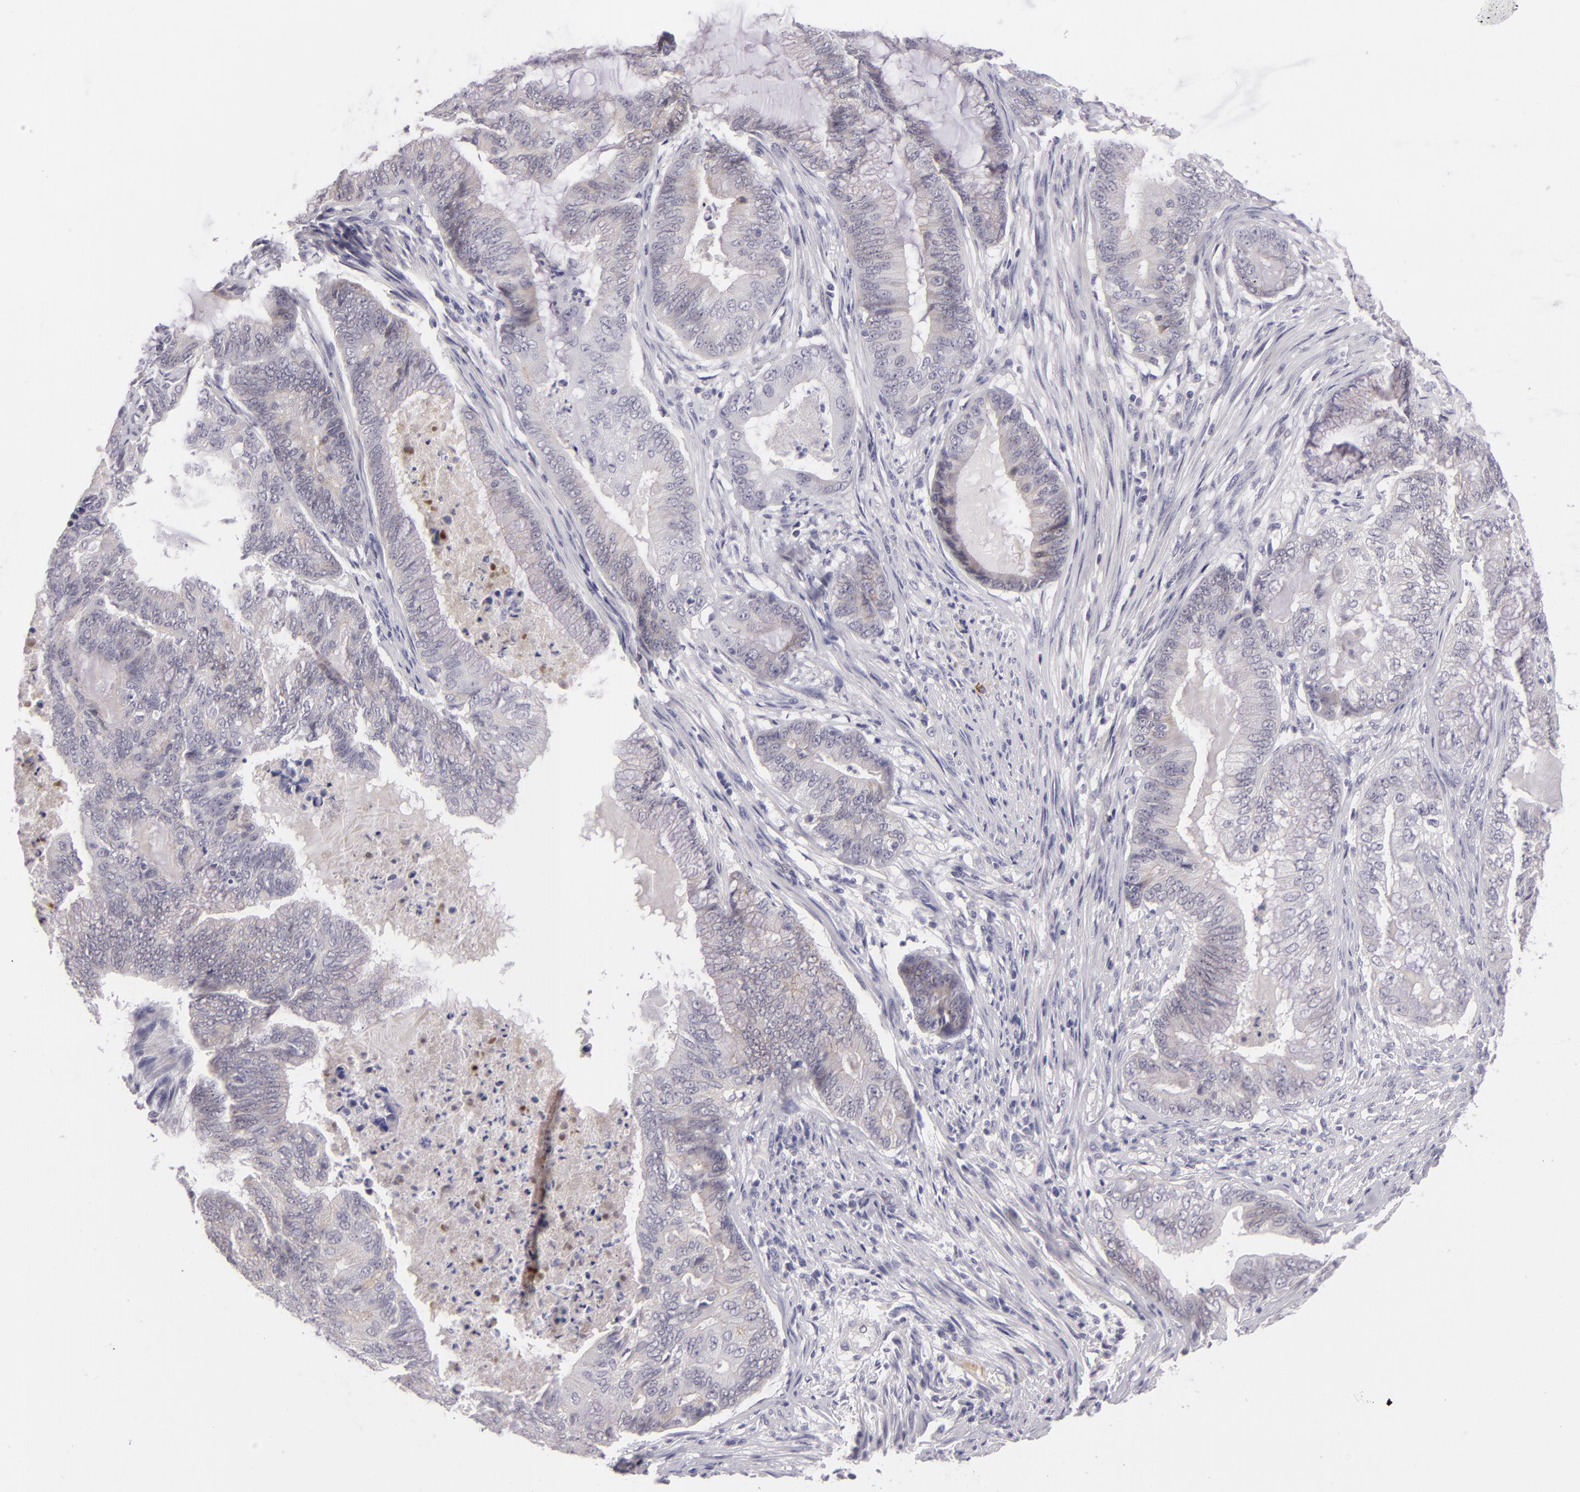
{"staining": {"intensity": "negative", "quantity": "none", "location": "none"}, "tissue": "endometrial cancer", "cell_type": "Tumor cells", "image_type": "cancer", "snomed": [{"axis": "morphology", "description": "Adenocarcinoma, NOS"}, {"axis": "topography", "description": "Endometrium"}], "caption": "Histopathology image shows no significant protein expression in tumor cells of endometrial cancer (adenocarcinoma).", "gene": "CTNNB1", "patient": {"sex": "female", "age": 63}}